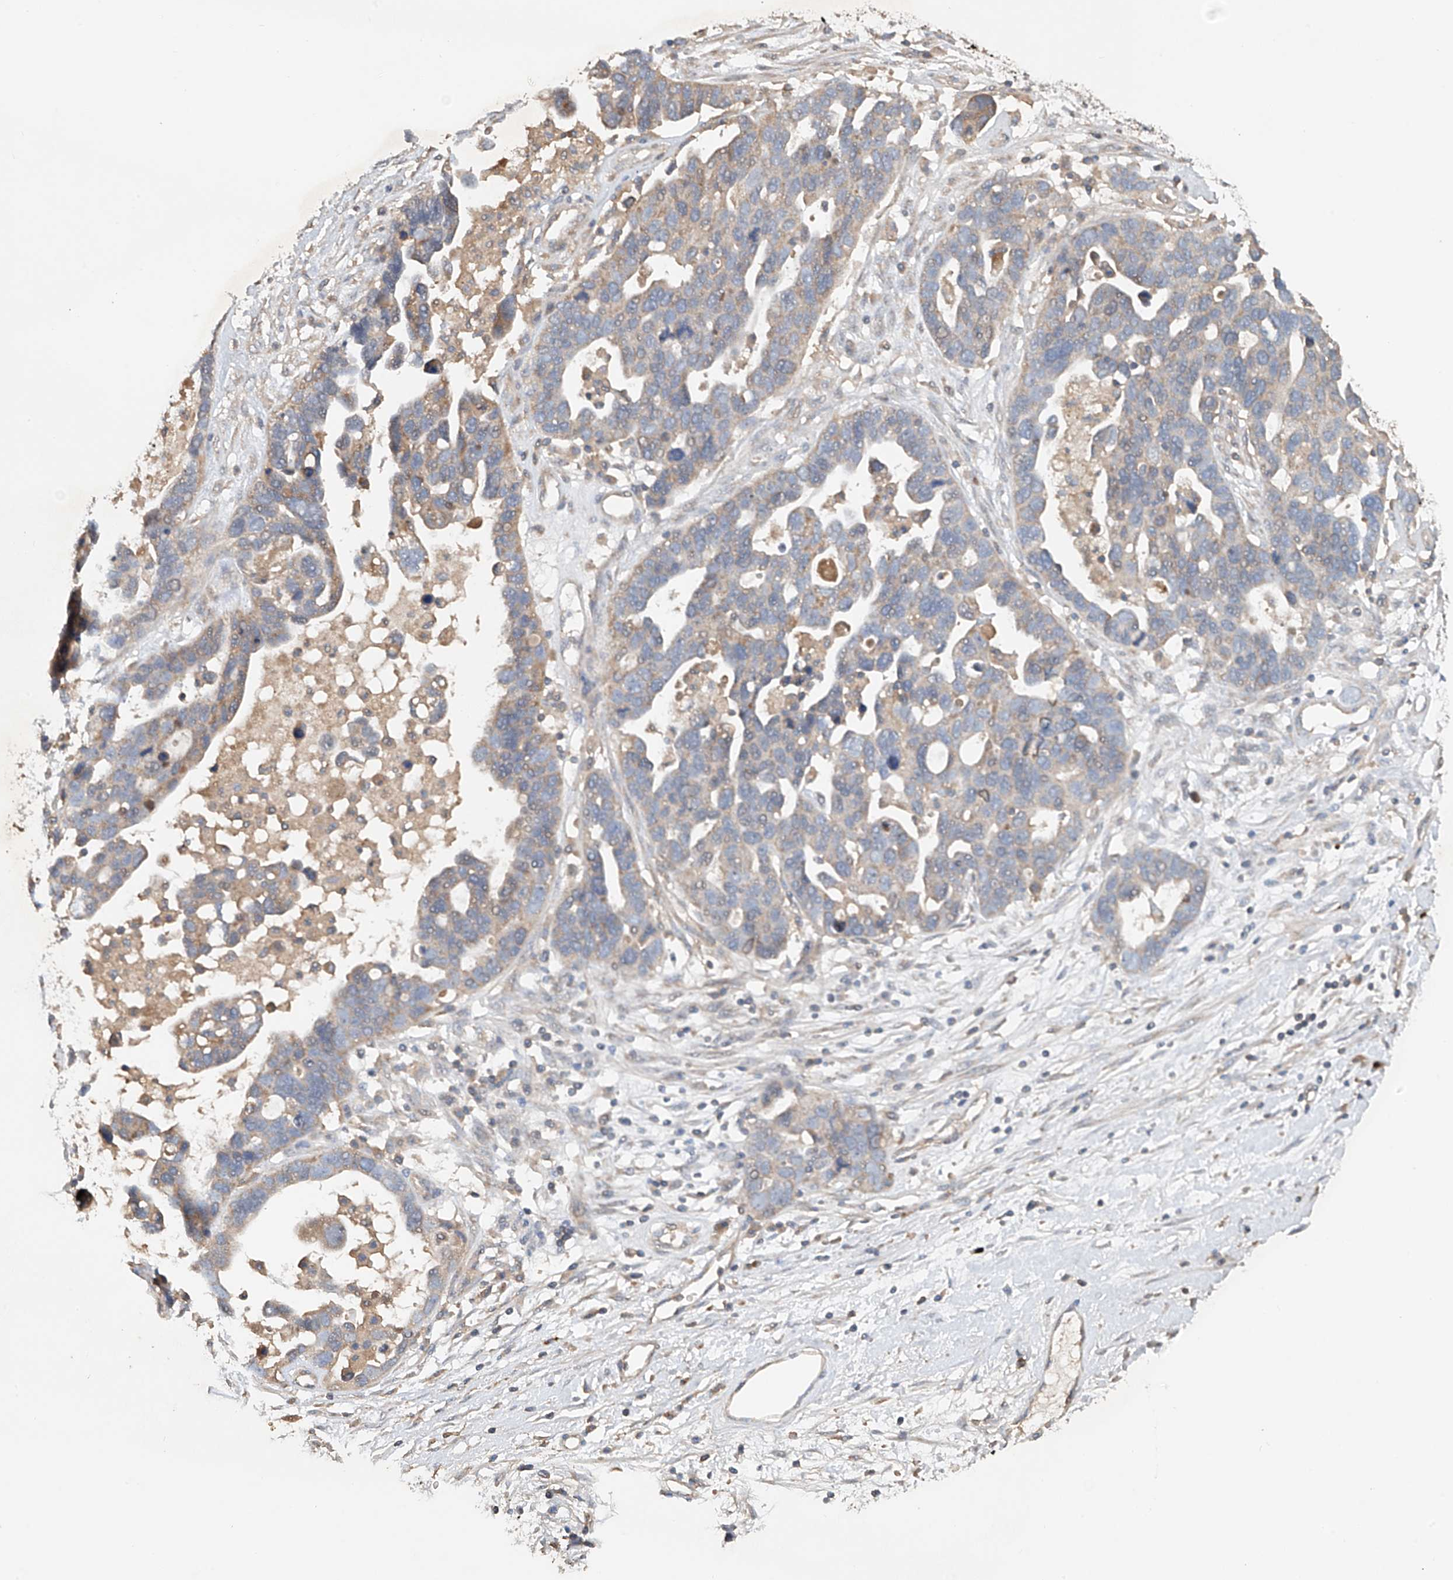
{"staining": {"intensity": "weak", "quantity": "<25%", "location": "cytoplasmic/membranous"}, "tissue": "ovarian cancer", "cell_type": "Tumor cells", "image_type": "cancer", "snomed": [{"axis": "morphology", "description": "Cystadenocarcinoma, serous, NOS"}, {"axis": "topography", "description": "Ovary"}], "caption": "Immunohistochemical staining of ovarian serous cystadenocarcinoma displays no significant positivity in tumor cells.", "gene": "GNB1L", "patient": {"sex": "female", "age": 54}}